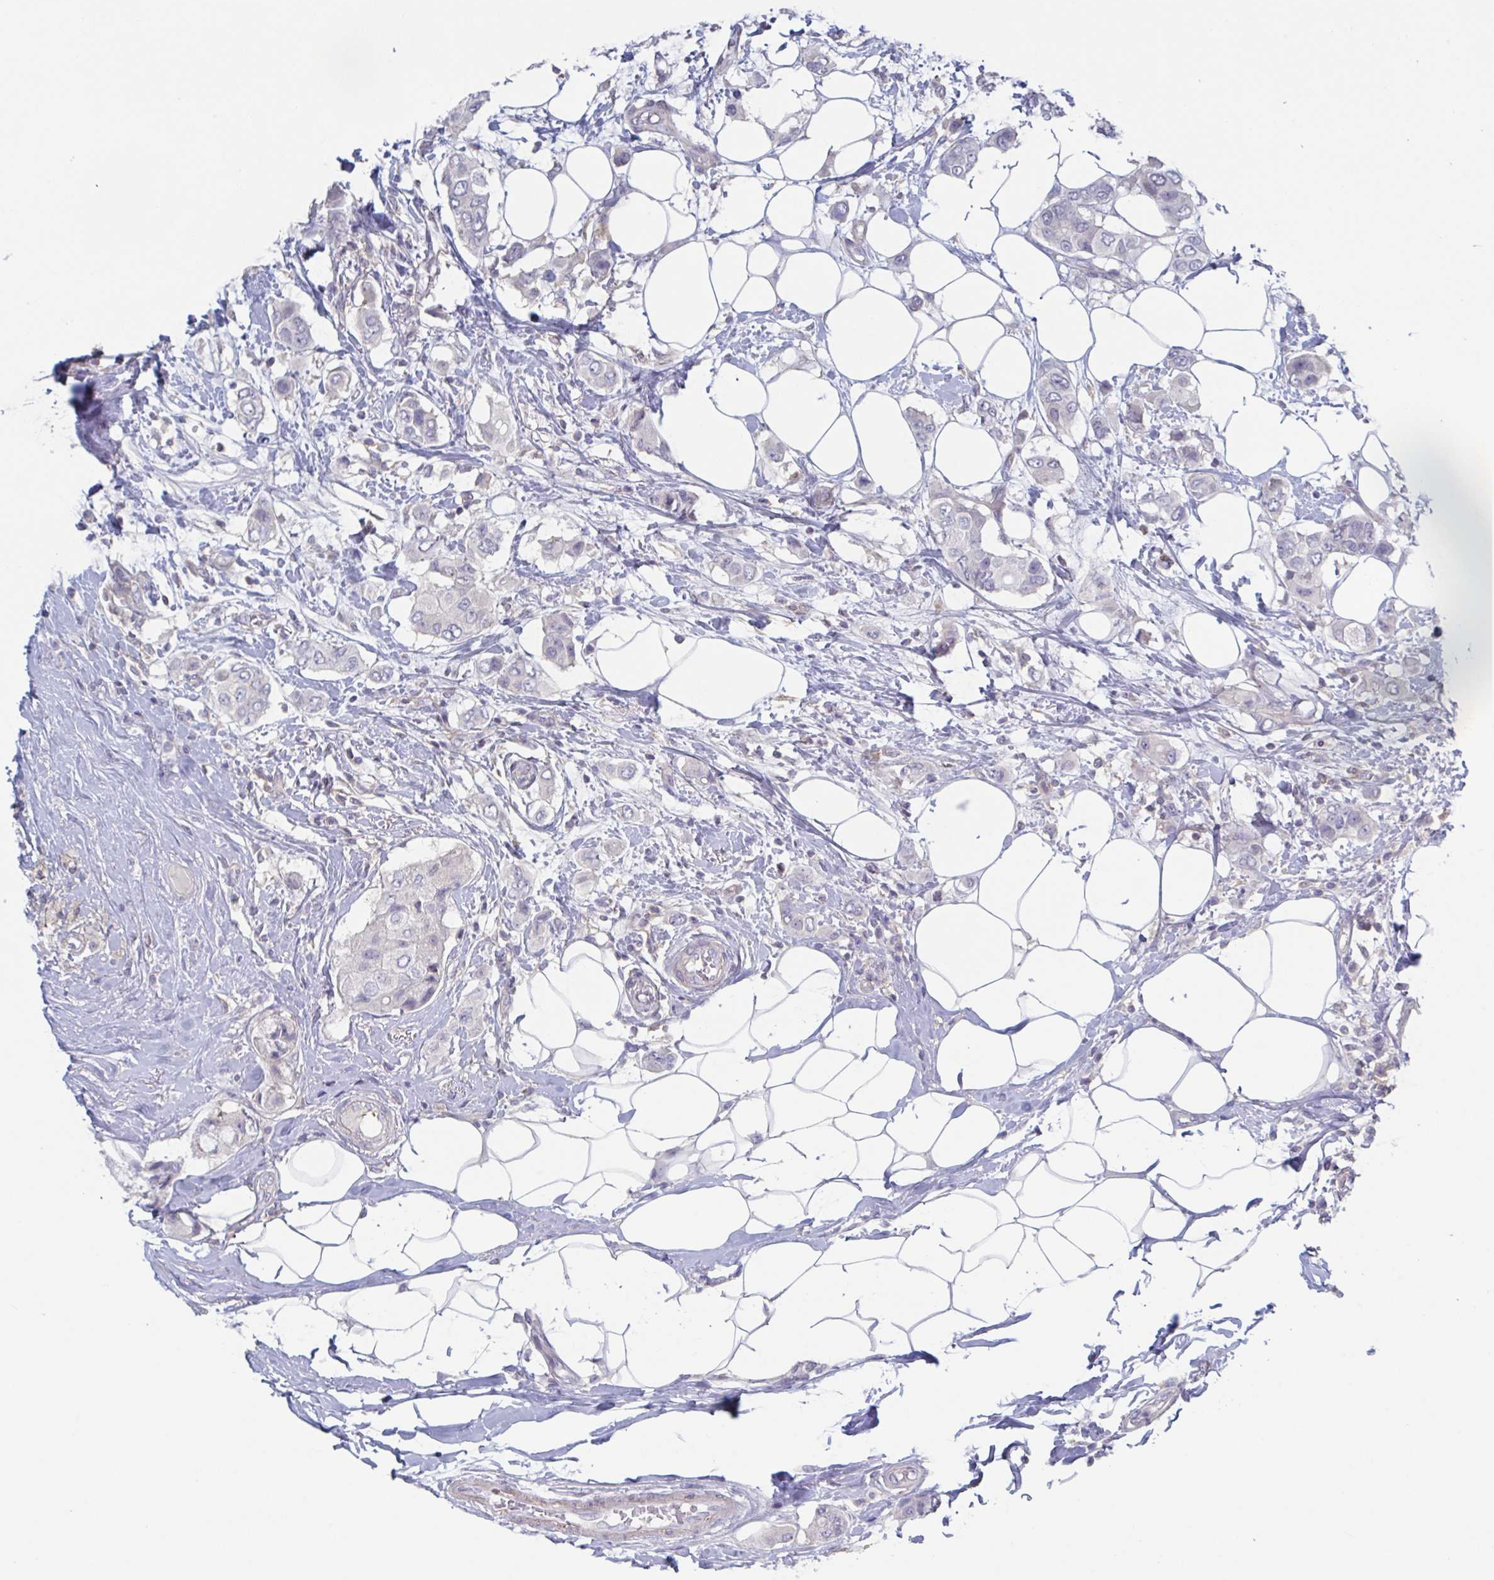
{"staining": {"intensity": "negative", "quantity": "none", "location": "none"}, "tissue": "breast cancer", "cell_type": "Tumor cells", "image_type": "cancer", "snomed": [{"axis": "morphology", "description": "Lobular carcinoma"}, {"axis": "topography", "description": "Breast"}], "caption": "Immunohistochemical staining of human breast cancer displays no significant staining in tumor cells. (IHC, brightfield microscopy, high magnification).", "gene": "STK26", "patient": {"sex": "female", "age": 51}}